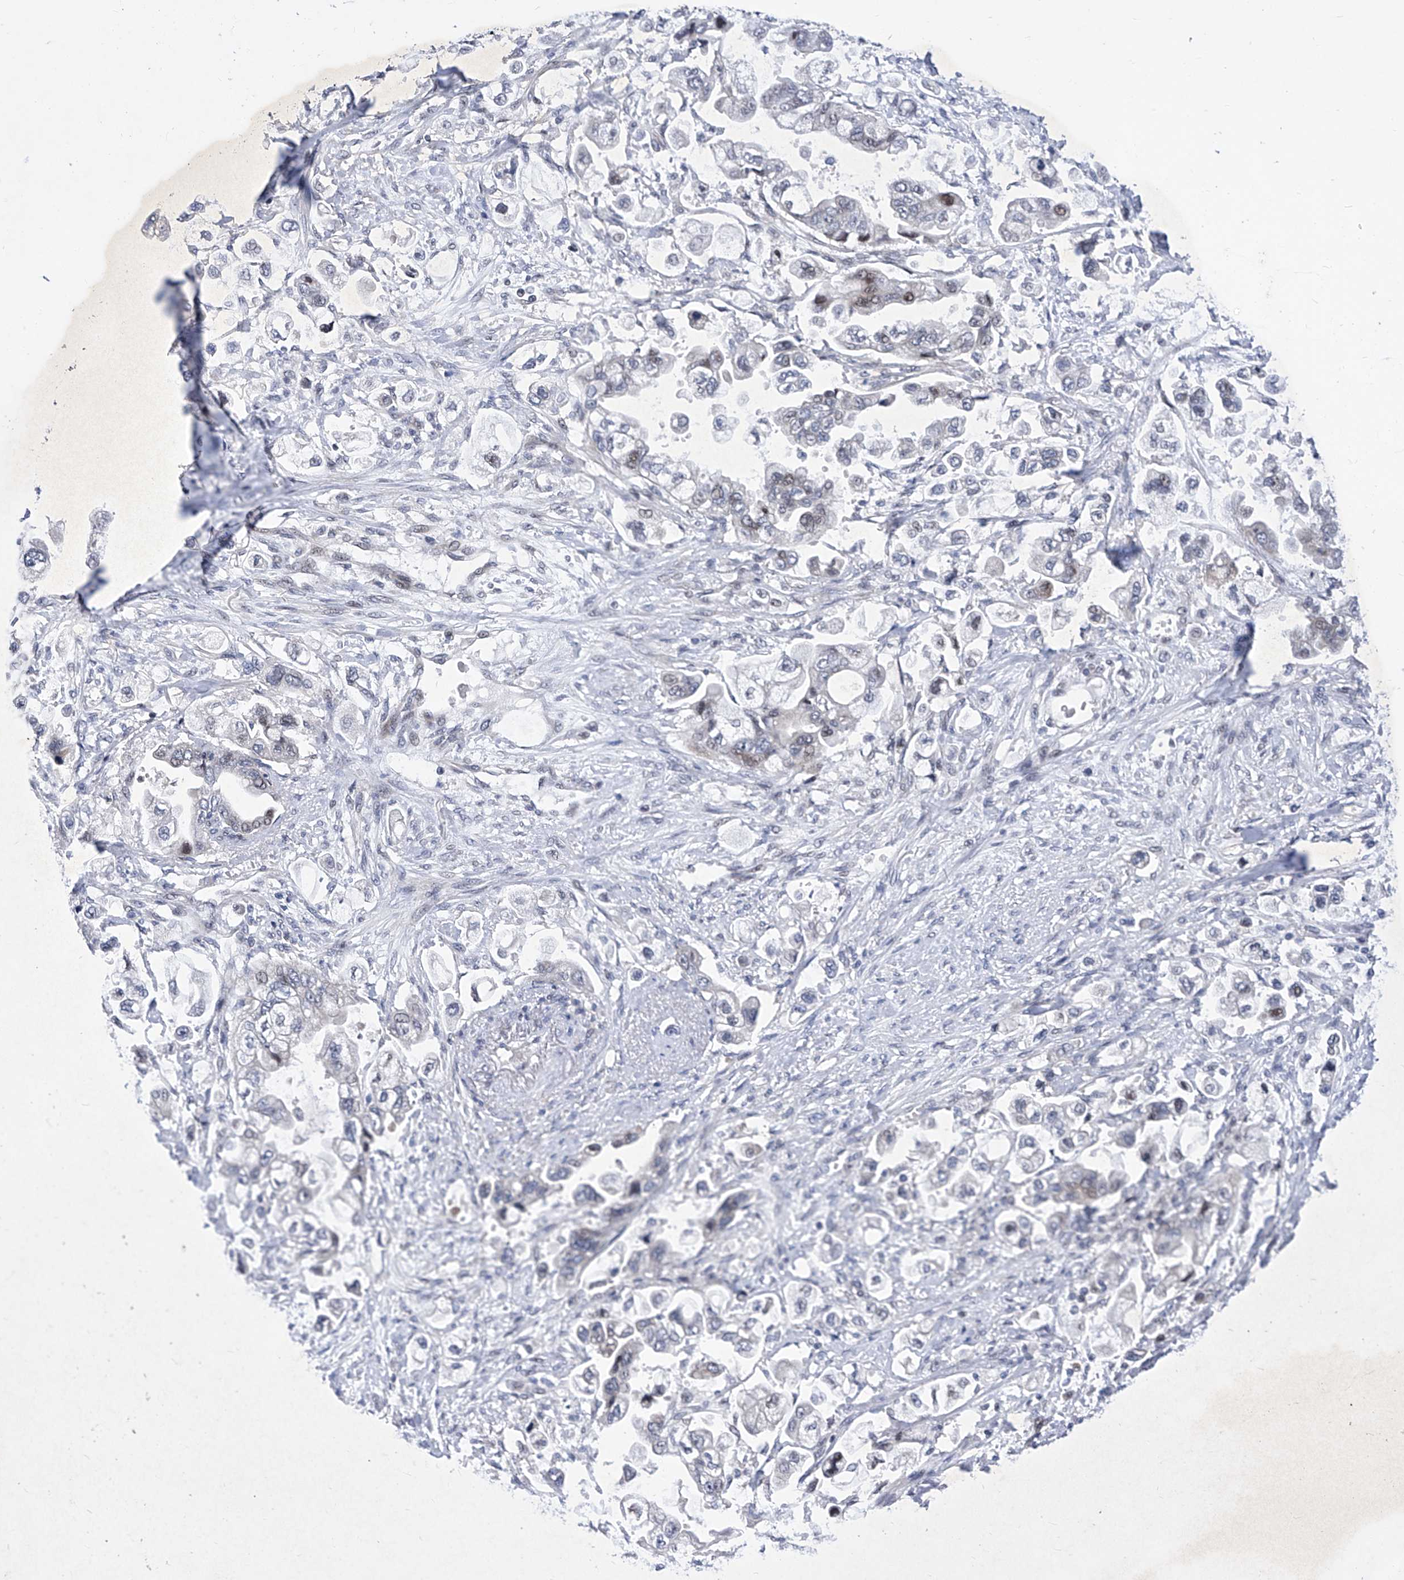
{"staining": {"intensity": "weak", "quantity": "<25%", "location": "nuclear"}, "tissue": "stomach cancer", "cell_type": "Tumor cells", "image_type": "cancer", "snomed": [{"axis": "morphology", "description": "Adenocarcinoma, NOS"}, {"axis": "topography", "description": "Stomach"}], "caption": "This is an immunohistochemistry photomicrograph of human adenocarcinoma (stomach). There is no staining in tumor cells.", "gene": "NUFIP1", "patient": {"sex": "male", "age": 62}}